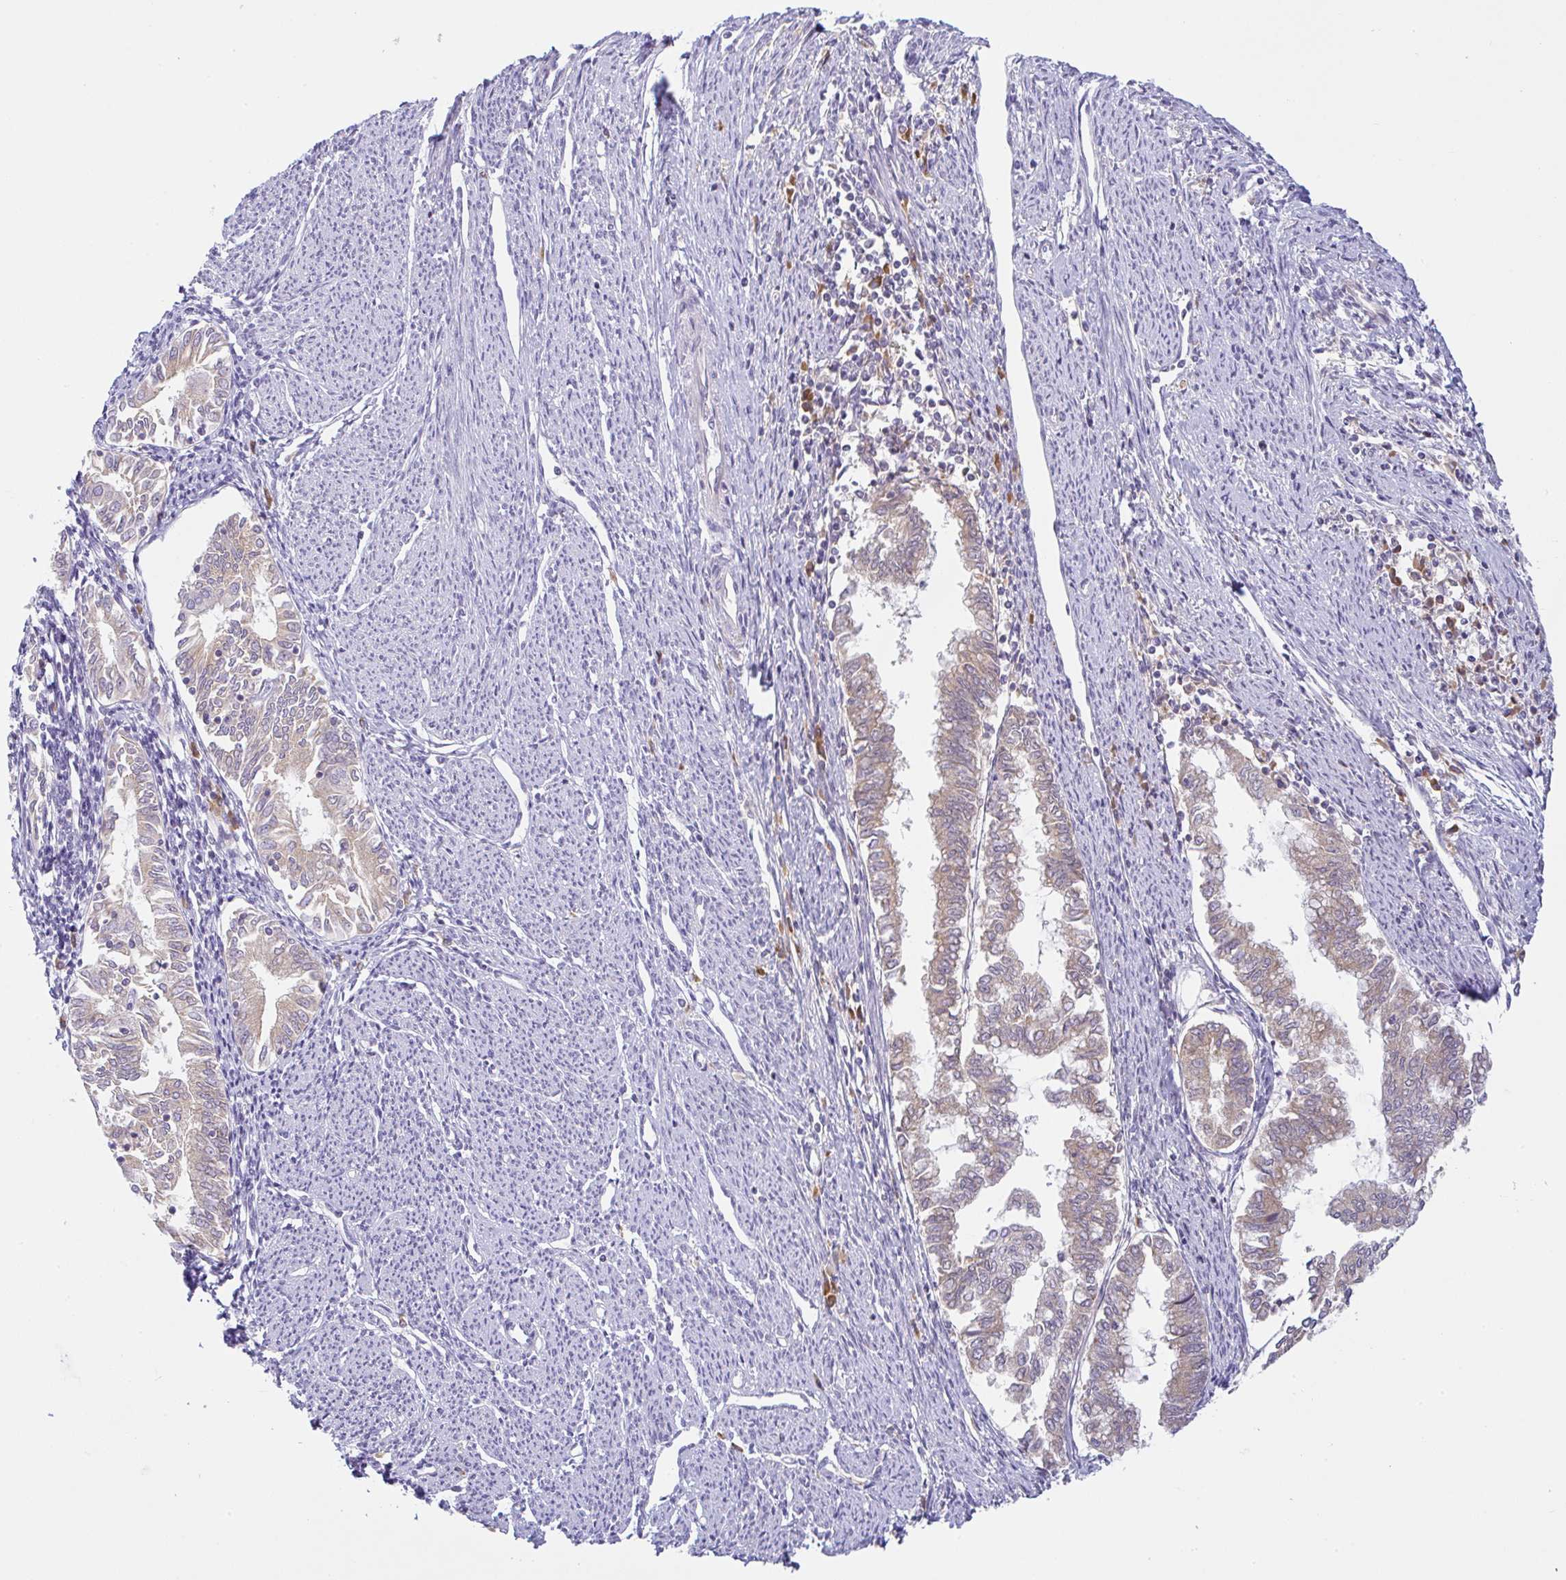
{"staining": {"intensity": "weak", "quantity": ">75%", "location": "cytoplasmic/membranous"}, "tissue": "endometrial cancer", "cell_type": "Tumor cells", "image_type": "cancer", "snomed": [{"axis": "morphology", "description": "Adenocarcinoma, NOS"}, {"axis": "topography", "description": "Endometrium"}], "caption": "Weak cytoplasmic/membranous expression for a protein is identified in approximately >75% of tumor cells of endometrial adenocarcinoma using immunohistochemistry.", "gene": "DERL2", "patient": {"sex": "female", "age": 79}}